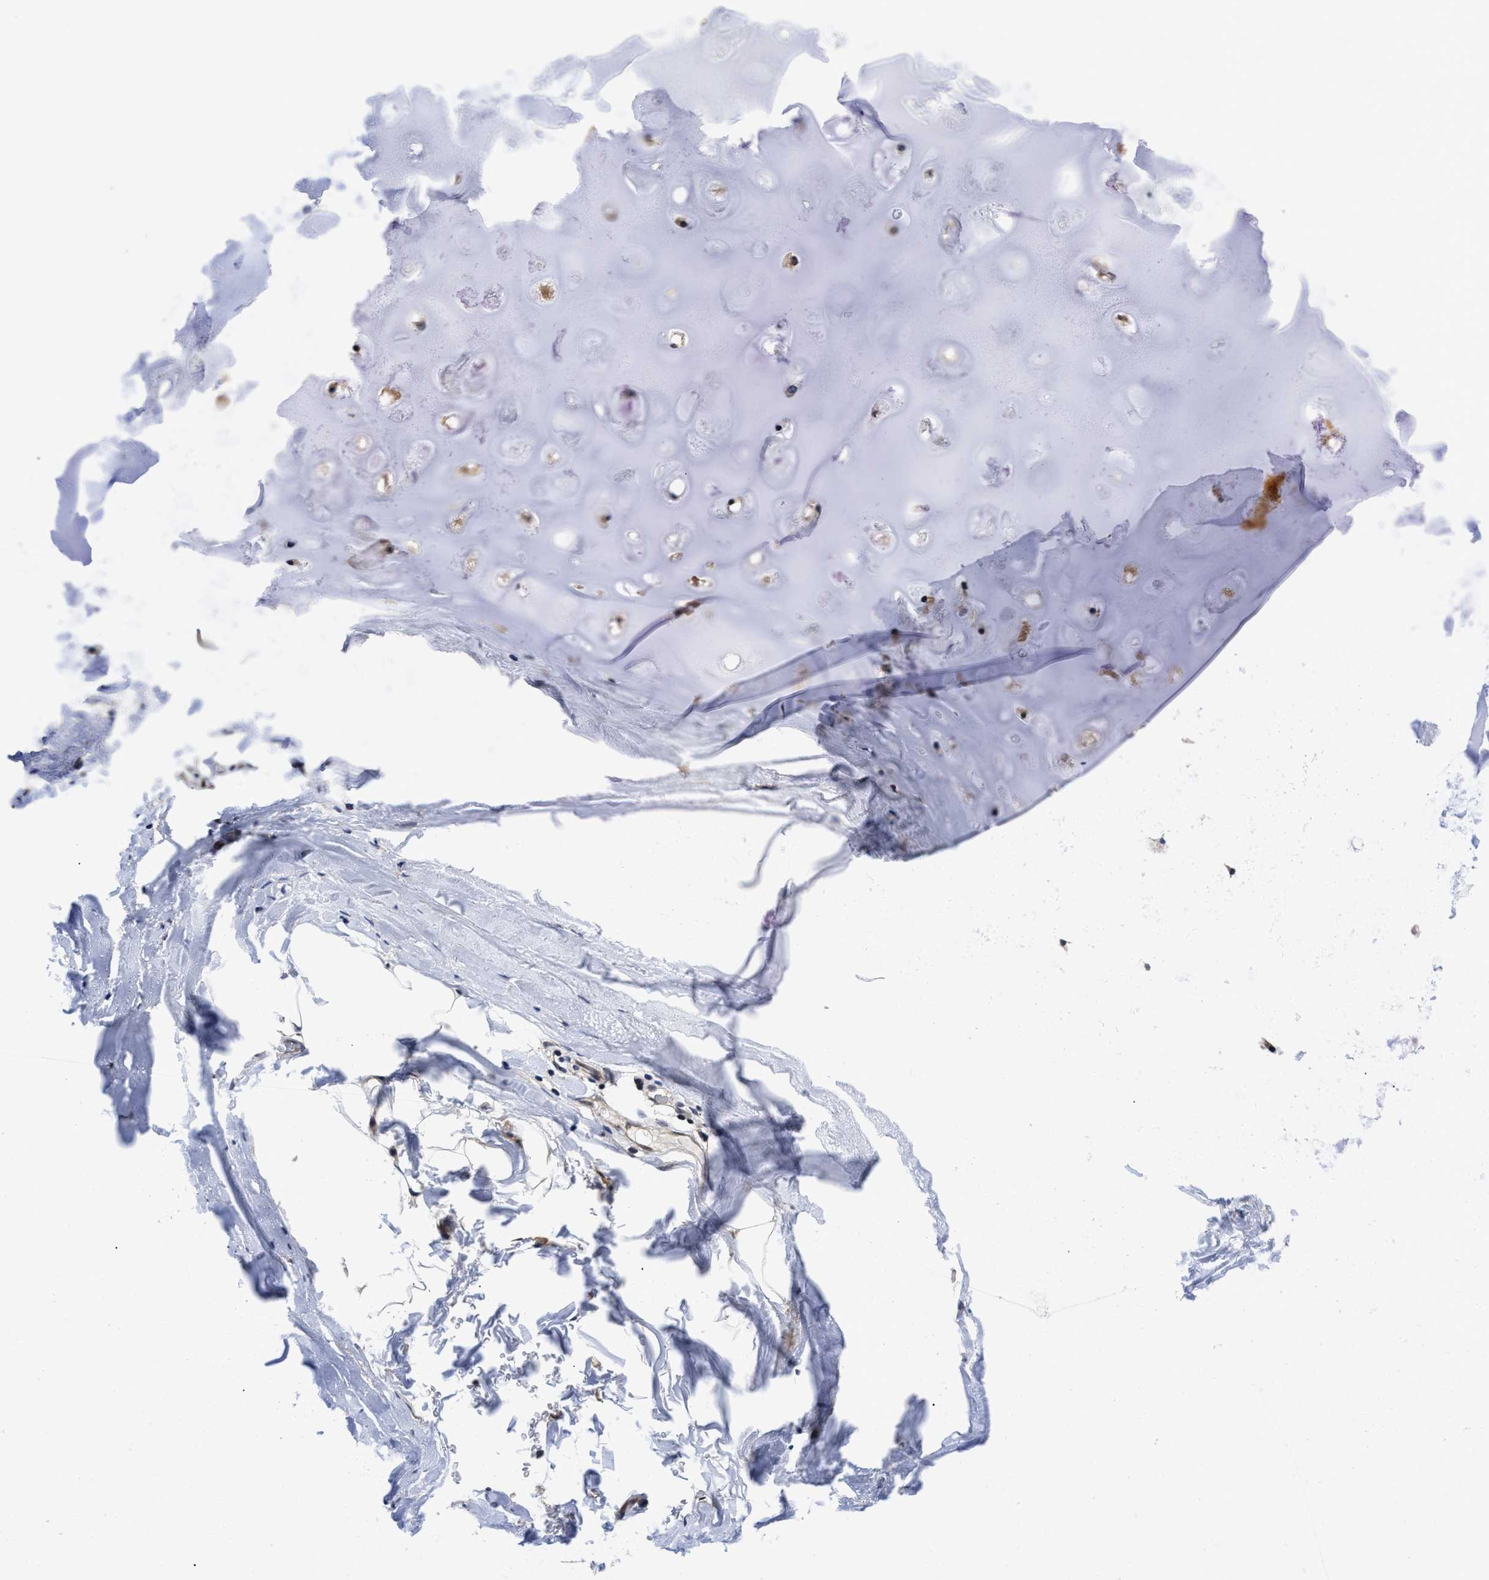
{"staining": {"intensity": "moderate", "quantity": ">75%", "location": "nuclear"}, "tissue": "adipose tissue", "cell_type": "Adipocytes", "image_type": "normal", "snomed": [{"axis": "morphology", "description": "Normal tissue, NOS"}, {"axis": "topography", "description": "Cartilage tissue"}, {"axis": "topography", "description": "Bronchus"}], "caption": "Adipocytes show moderate nuclear expression in about >75% of cells in unremarkable adipose tissue. Using DAB (brown) and hematoxylin (blue) stains, captured at high magnification using brightfield microscopy.", "gene": "MCOLN2", "patient": {"sex": "female", "age": 73}}